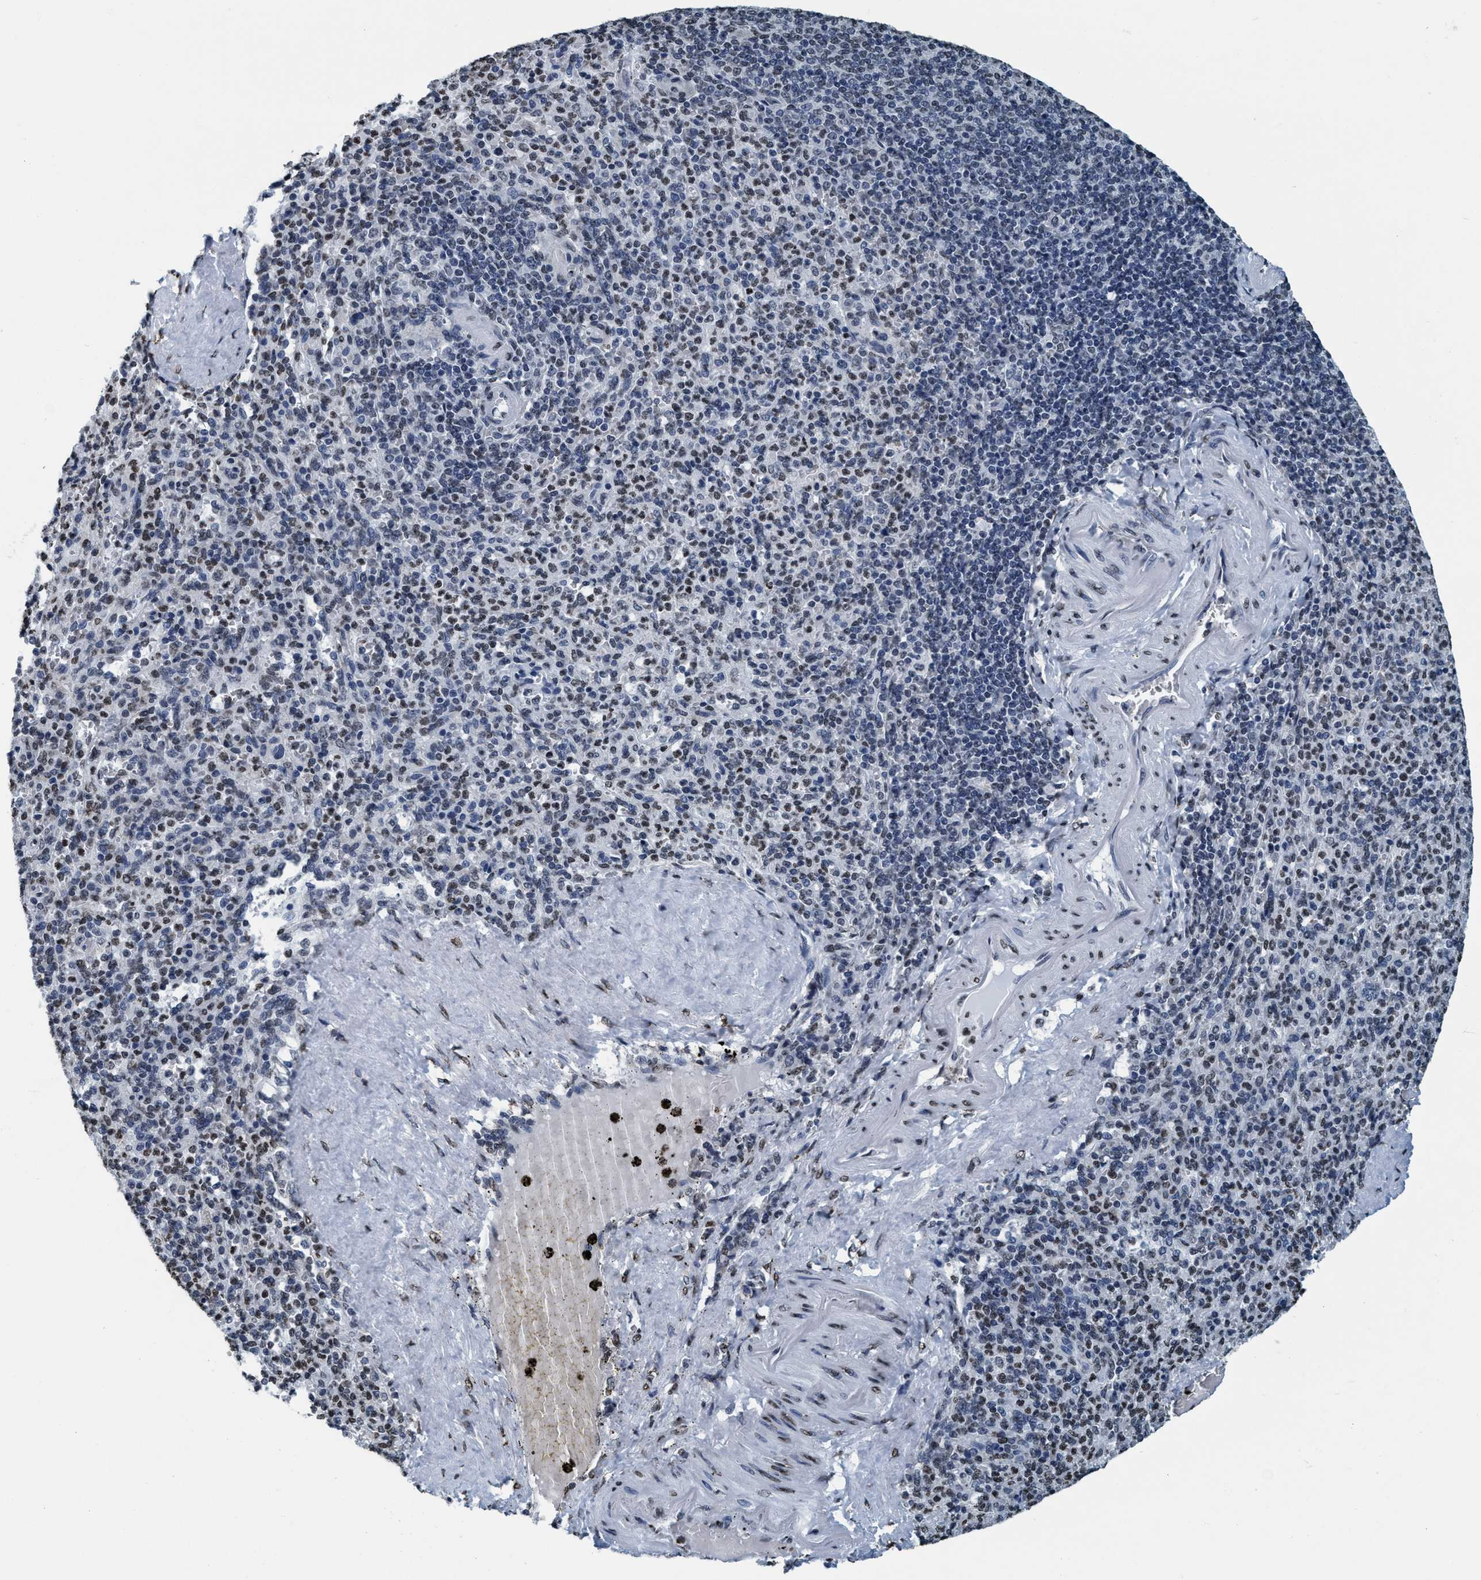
{"staining": {"intensity": "weak", "quantity": "25%-75%", "location": "nuclear"}, "tissue": "spleen", "cell_type": "Cells in red pulp", "image_type": "normal", "snomed": [{"axis": "morphology", "description": "Normal tissue, NOS"}, {"axis": "topography", "description": "Spleen"}], "caption": "A photomicrograph of human spleen stained for a protein shows weak nuclear brown staining in cells in red pulp.", "gene": "CCNE2", "patient": {"sex": "male", "age": 36}}